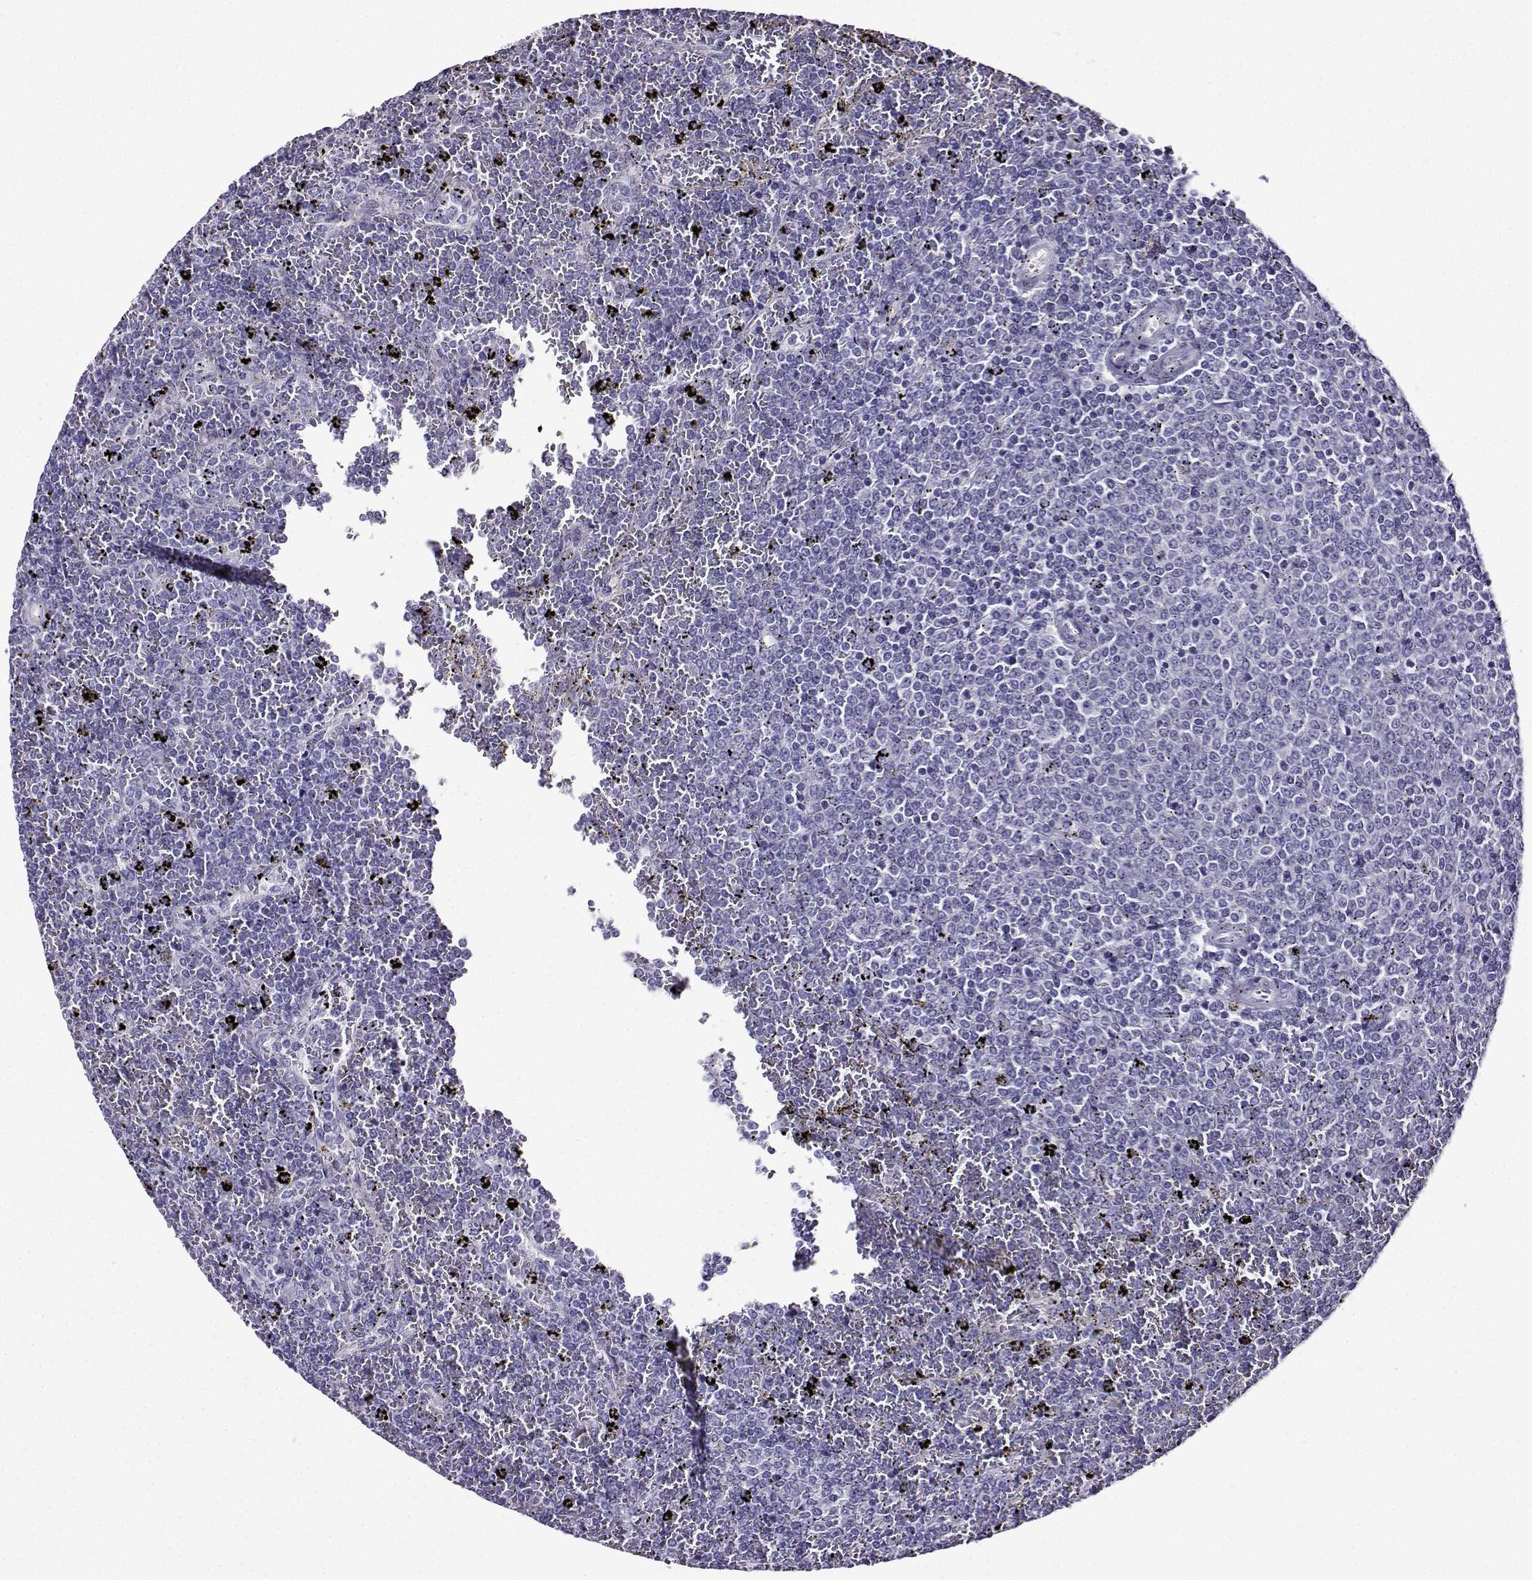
{"staining": {"intensity": "negative", "quantity": "none", "location": "none"}, "tissue": "lymphoma", "cell_type": "Tumor cells", "image_type": "cancer", "snomed": [{"axis": "morphology", "description": "Malignant lymphoma, non-Hodgkin's type, Low grade"}, {"axis": "topography", "description": "Spleen"}], "caption": "Tumor cells show no significant expression in malignant lymphoma, non-Hodgkin's type (low-grade).", "gene": "TMEM266", "patient": {"sex": "female", "age": 77}}